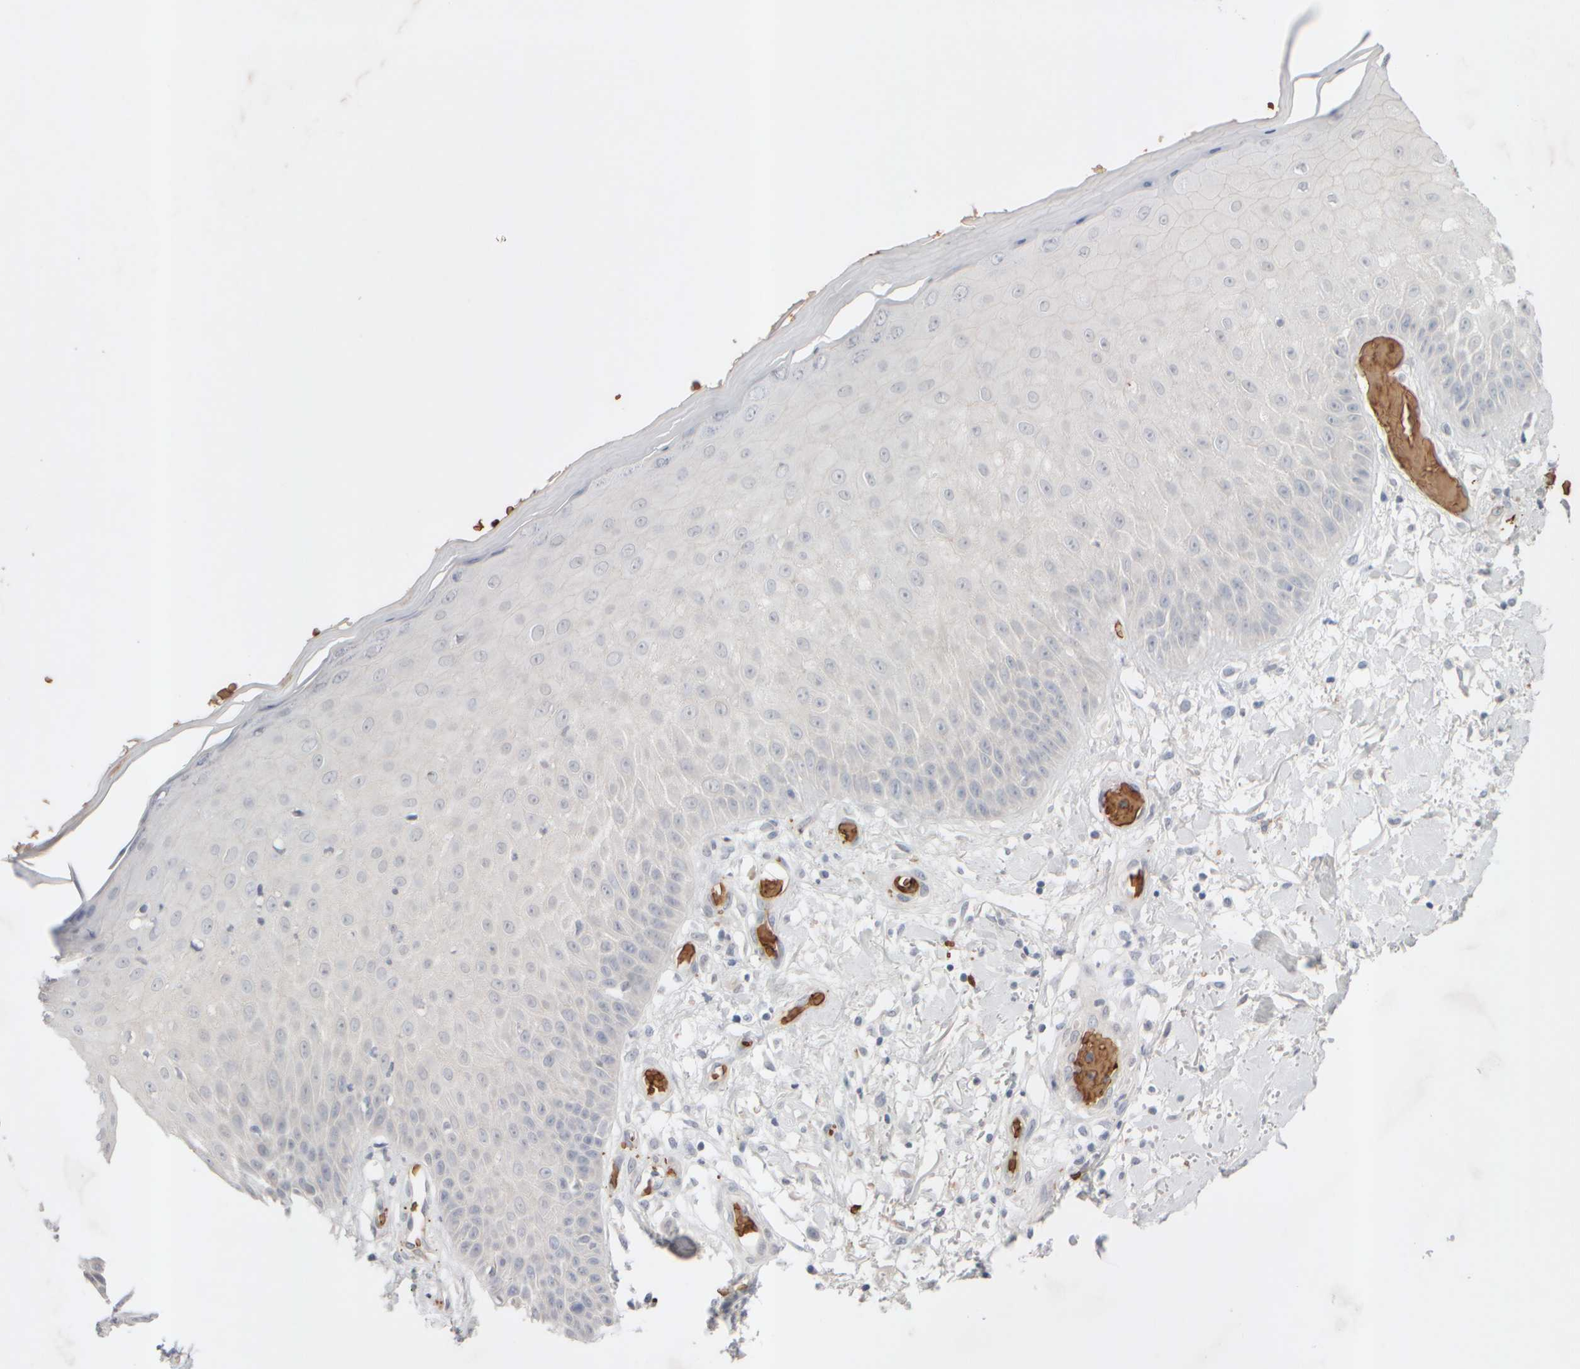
{"staining": {"intensity": "negative", "quantity": "none", "location": "none"}, "tissue": "skin", "cell_type": "Fibroblasts", "image_type": "normal", "snomed": [{"axis": "morphology", "description": "Normal tissue, NOS"}, {"axis": "morphology", "description": "Inflammation, NOS"}, {"axis": "topography", "description": "Skin"}], "caption": "Histopathology image shows no protein expression in fibroblasts of unremarkable skin. (DAB (3,3'-diaminobenzidine) IHC with hematoxylin counter stain).", "gene": "MST1", "patient": {"sex": "female", "age": 44}}